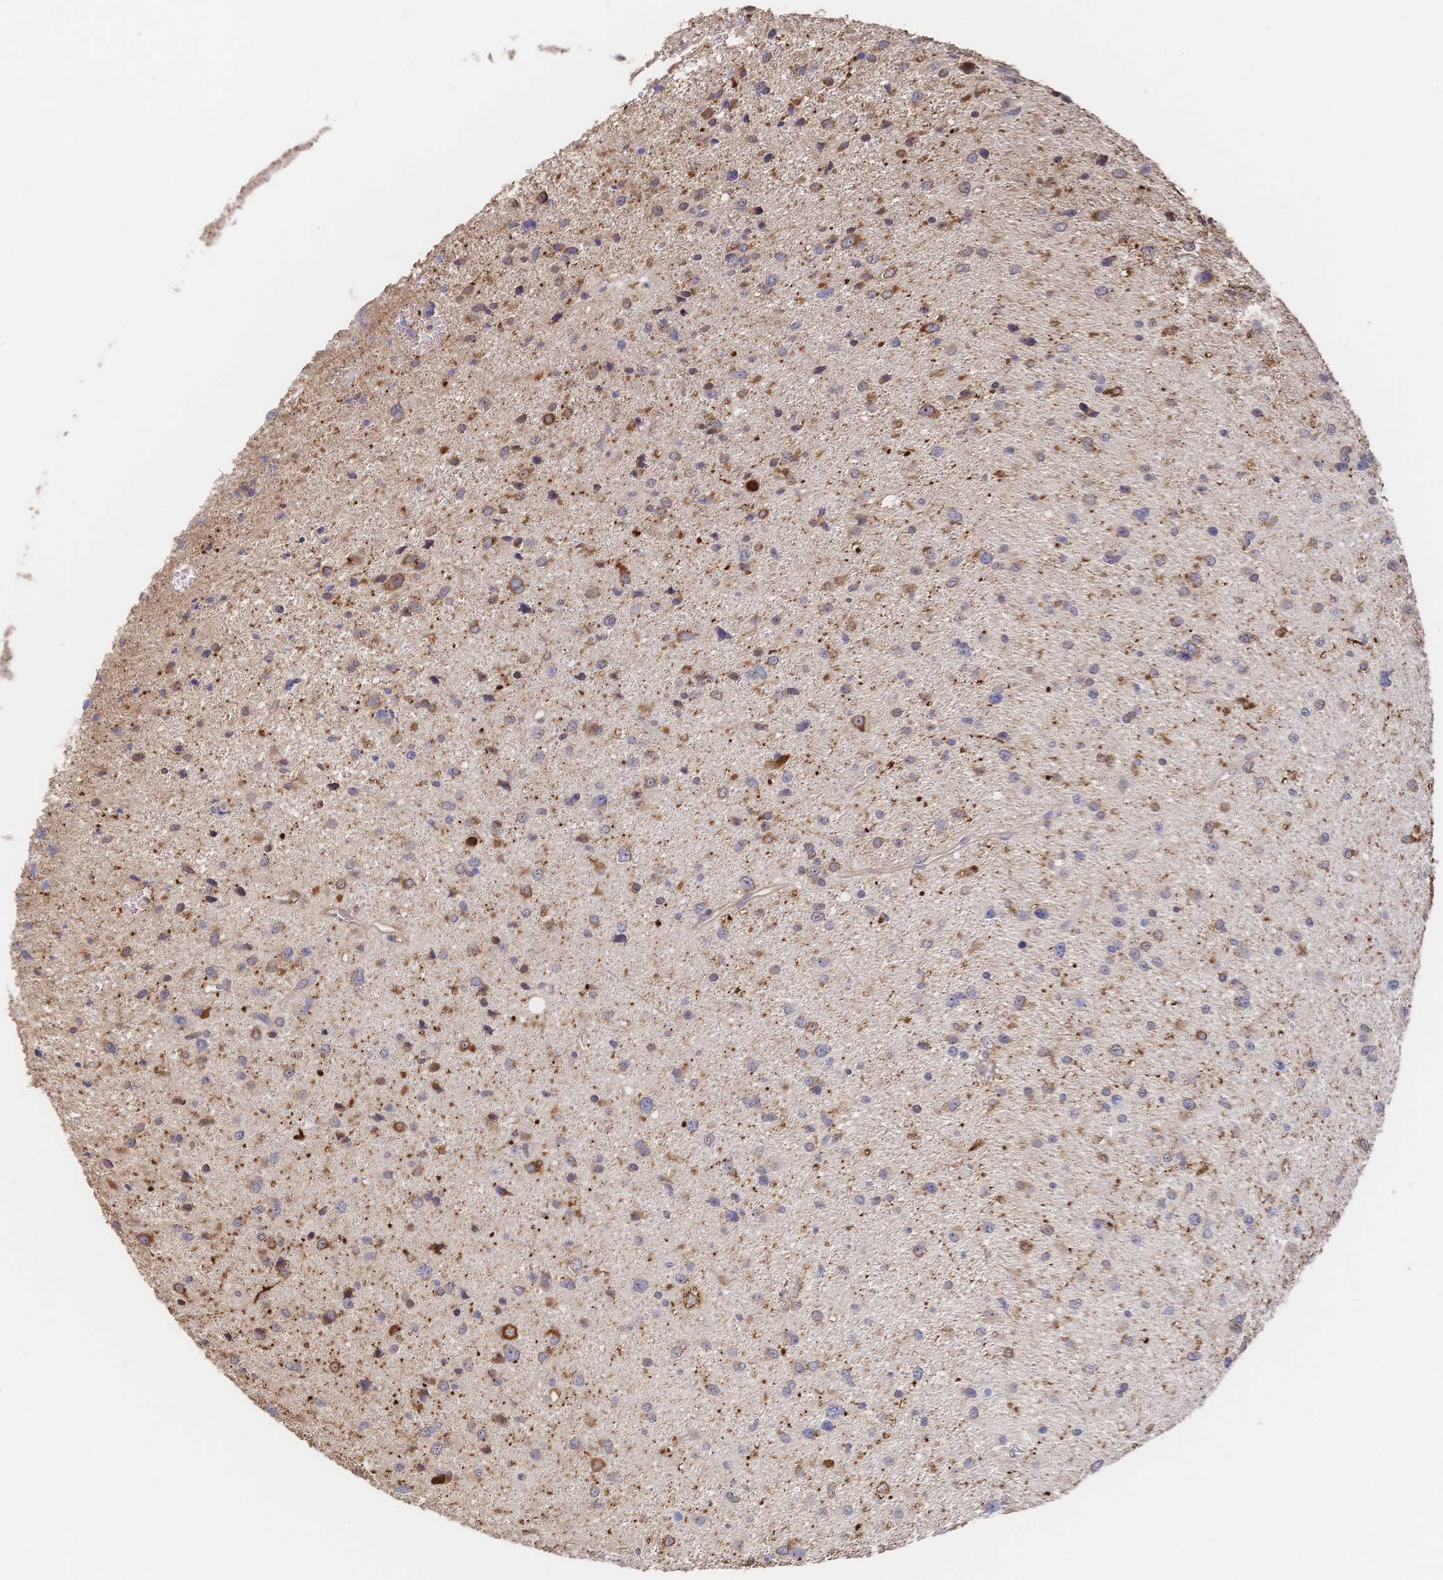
{"staining": {"intensity": "moderate", "quantity": "<25%", "location": "cytoplasmic/membranous"}, "tissue": "glioma", "cell_type": "Tumor cells", "image_type": "cancer", "snomed": [{"axis": "morphology", "description": "Glioma, malignant, Low grade"}, {"axis": "topography", "description": "Brain"}], "caption": "High-power microscopy captured an immunohistochemistry (IHC) photomicrograph of glioma, revealing moderate cytoplasmic/membranous staining in about <25% of tumor cells.", "gene": "DNAJA4", "patient": {"sex": "female", "age": 55}}